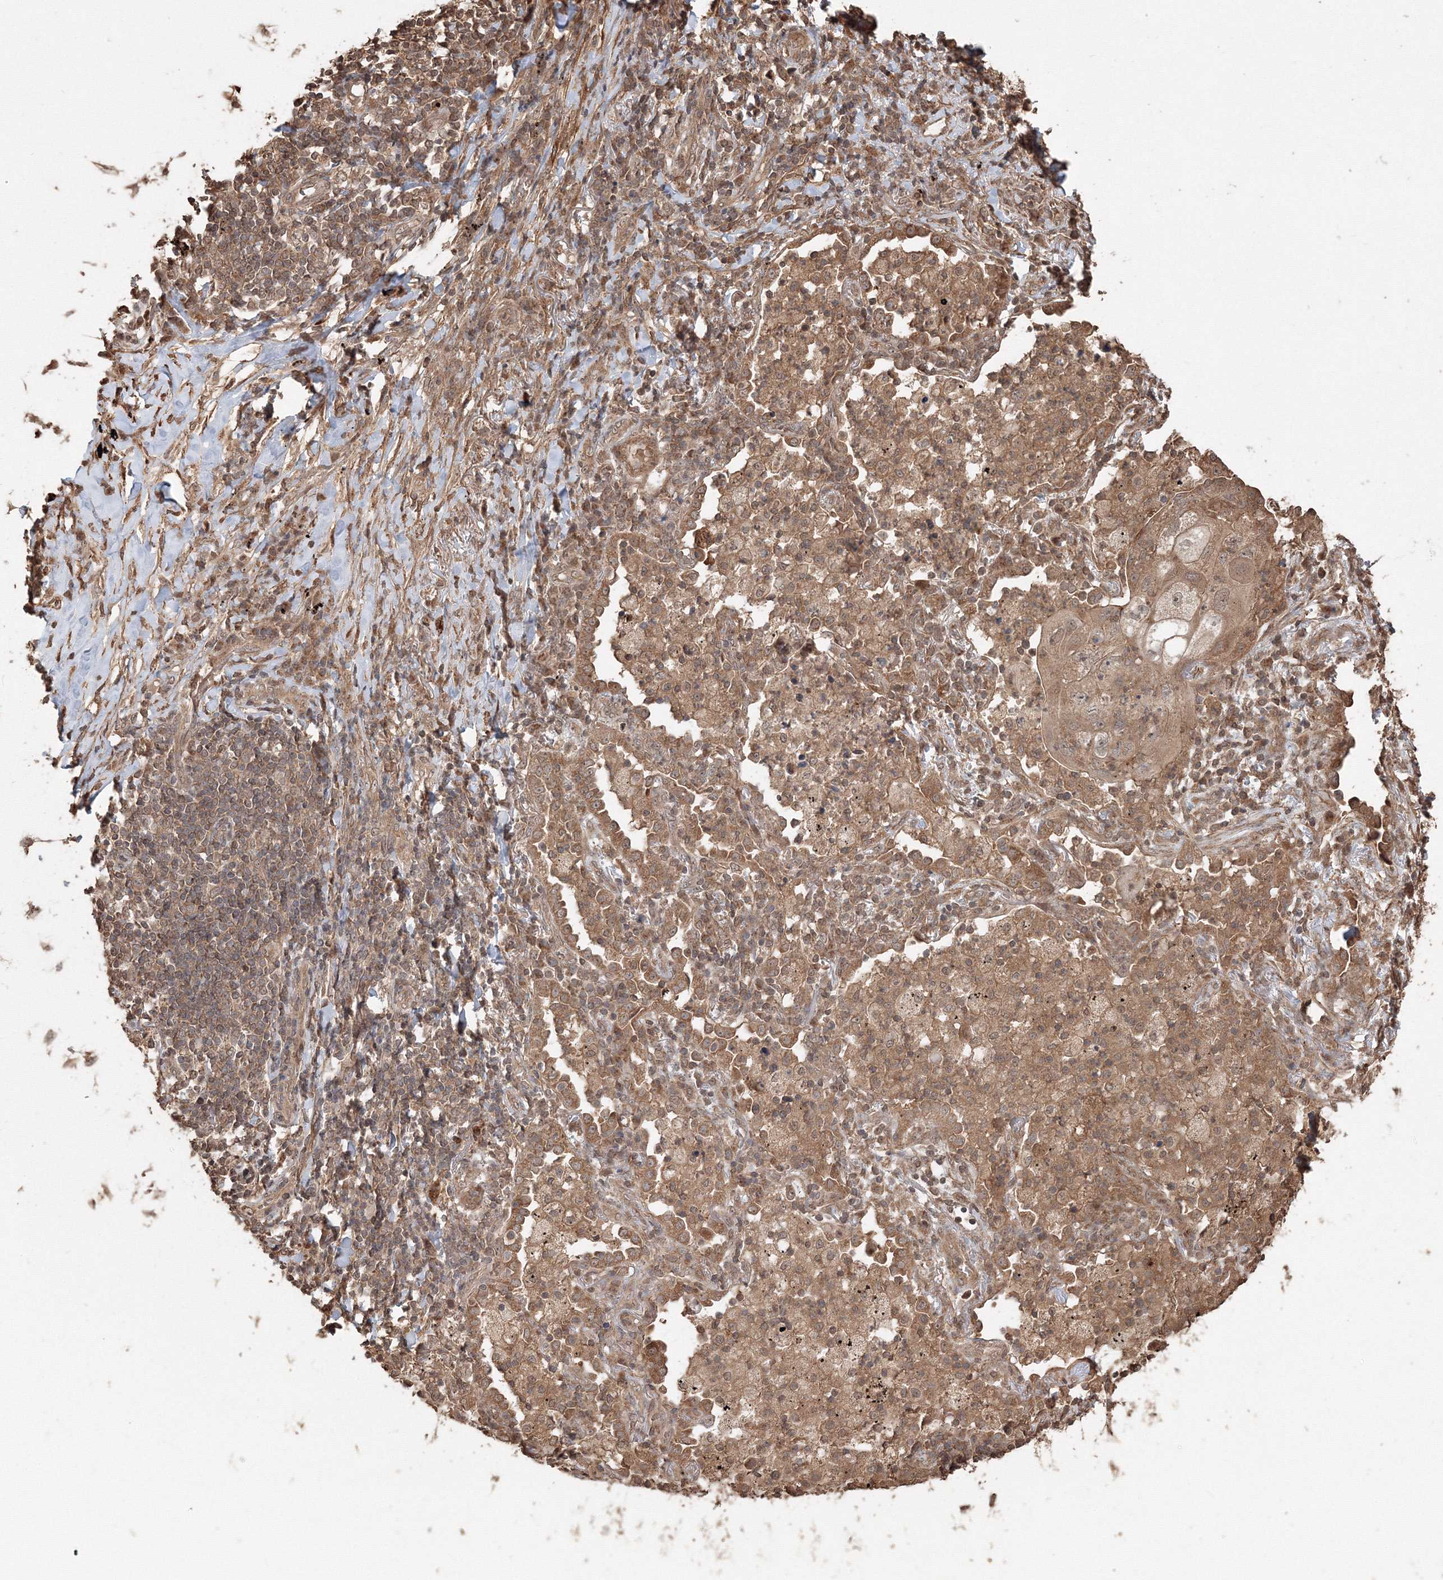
{"staining": {"intensity": "moderate", "quantity": ">75%", "location": "cytoplasmic/membranous"}, "tissue": "lung cancer", "cell_type": "Tumor cells", "image_type": "cancer", "snomed": [{"axis": "morphology", "description": "Squamous cell carcinoma, NOS"}, {"axis": "topography", "description": "Lung"}], "caption": "IHC histopathology image of neoplastic tissue: squamous cell carcinoma (lung) stained using IHC shows medium levels of moderate protein expression localized specifically in the cytoplasmic/membranous of tumor cells, appearing as a cytoplasmic/membranous brown color.", "gene": "CCDC122", "patient": {"sex": "female", "age": 63}}